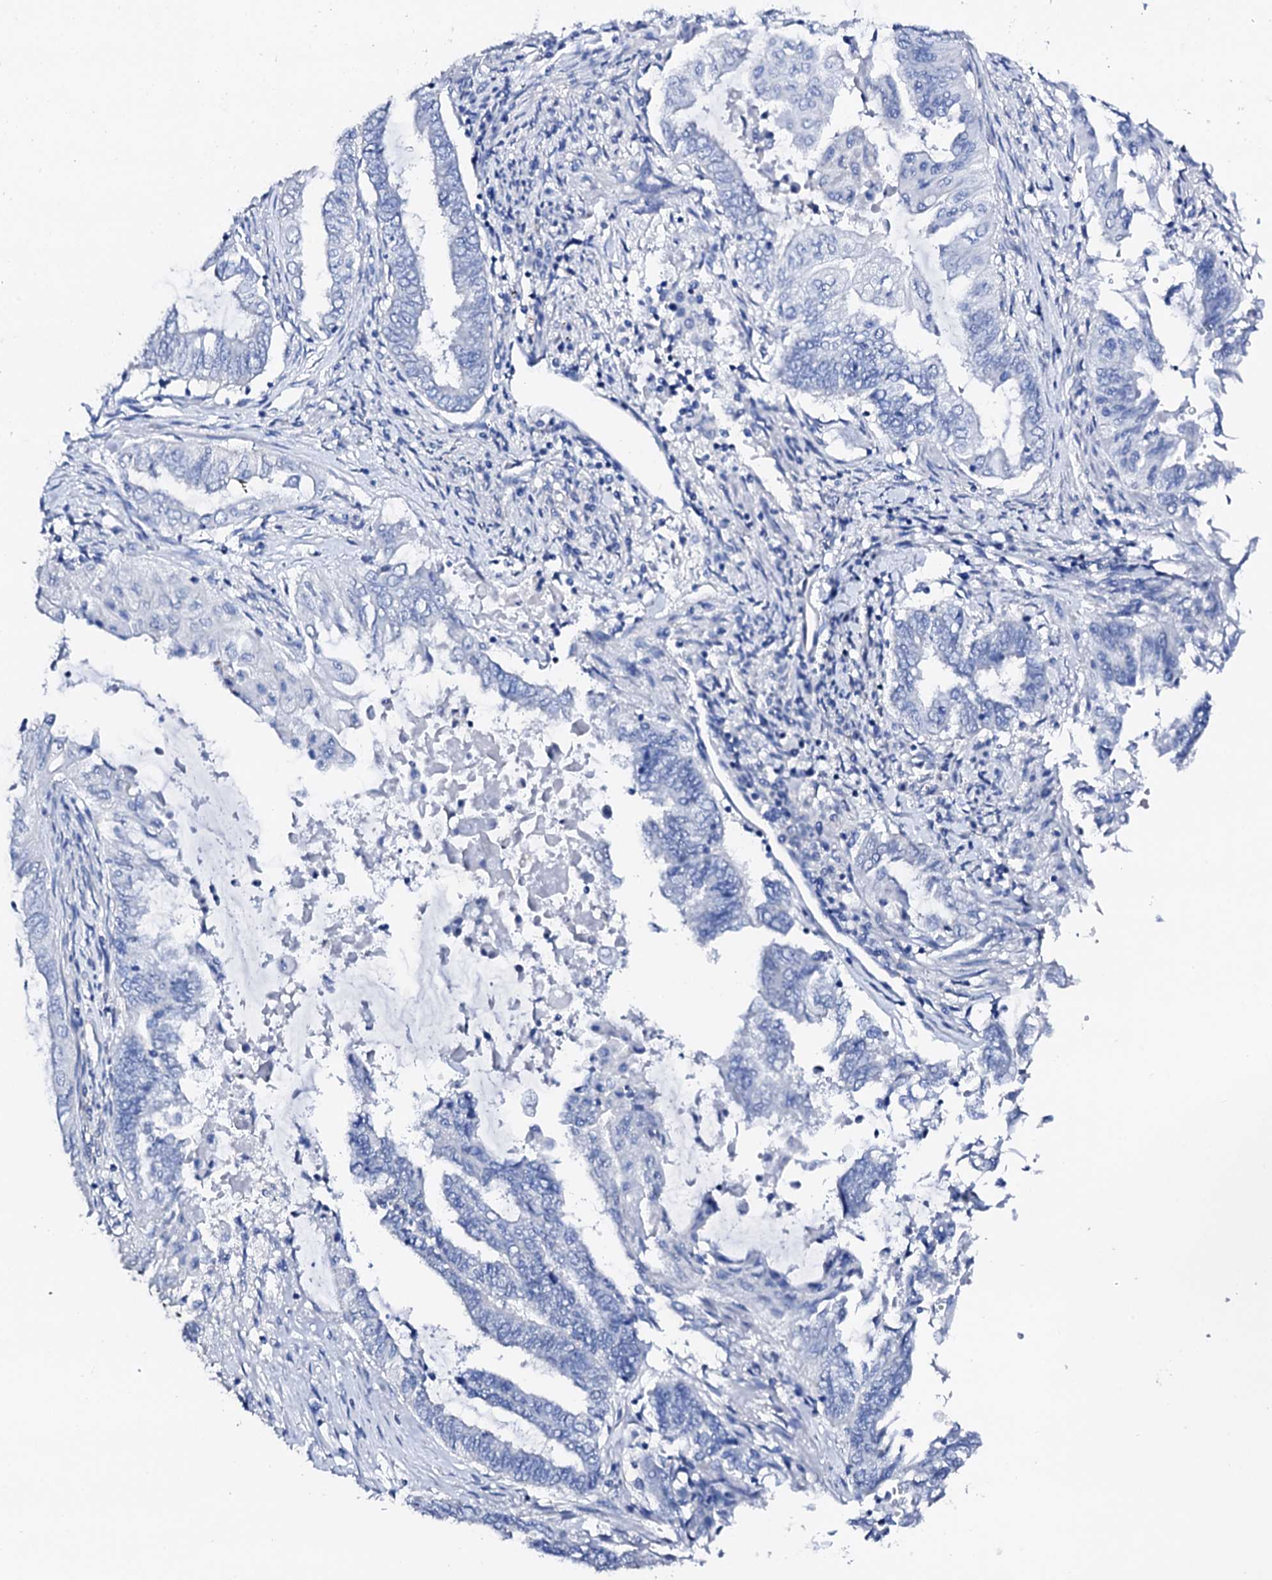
{"staining": {"intensity": "negative", "quantity": "none", "location": "none"}, "tissue": "endometrial cancer", "cell_type": "Tumor cells", "image_type": "cancer", "snomed": [{"axis": "morphology", "description": "Adenocarcinoma, NOS"}, {"axis": "topography", "description": "Uterus"}, {"axis": "topography", "description": "Endometrium"}], "caption": "Immunohistochemistry micrograph of human endometrial adenocarcinoma stained for a protein (brown), which reveals no expression in tumor cells.", "gene": "NRIP2", "patient": {"sex": "female", "age": 70}}